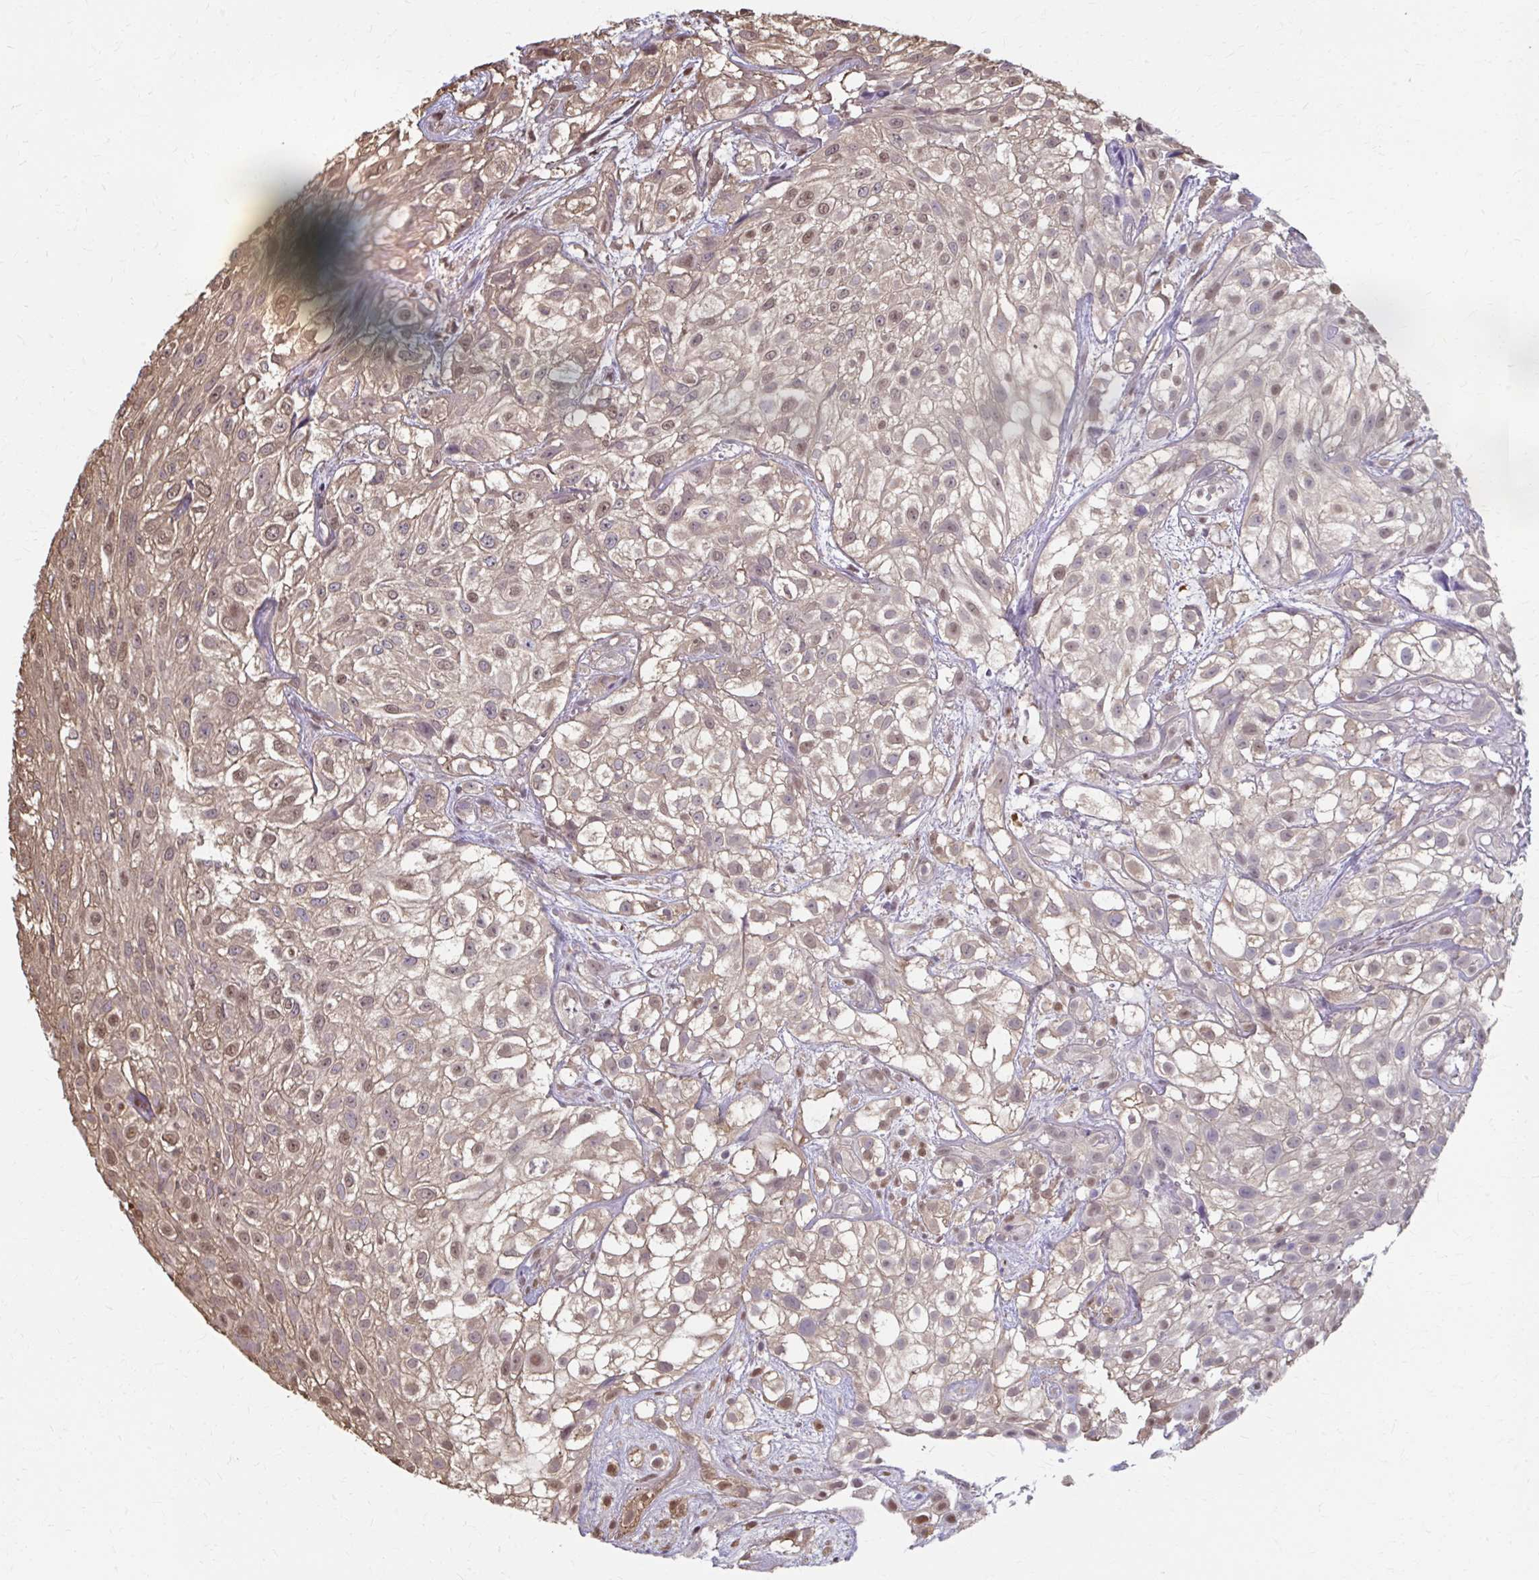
{"staining": {"intensity": "weak", "quantity": "25%-75%", "location": "cytoplasmic/membranous,nuclear"}, "tissue": "urothelial cancer", "cell_type": "Tumor cells", "image_type": "cancer", "snomed": [{"axis": "morphology", "description": "Urothelial carcinoma, High grade"}, {"axis": "topography", "description": "Urinary bladder"}], "caption": "The immunohistochemical stain highlights weak cytoplasmic/membranous and nuclear positivity in tumor cells of high-grade urothelial carcinoma tissue. Using DAB (brown) and hematoxylin (blue) stains, captured at high magnification using brightfield microscopy.", "gene": "ING4", "patient": {"sex": "male", "age": 56}}